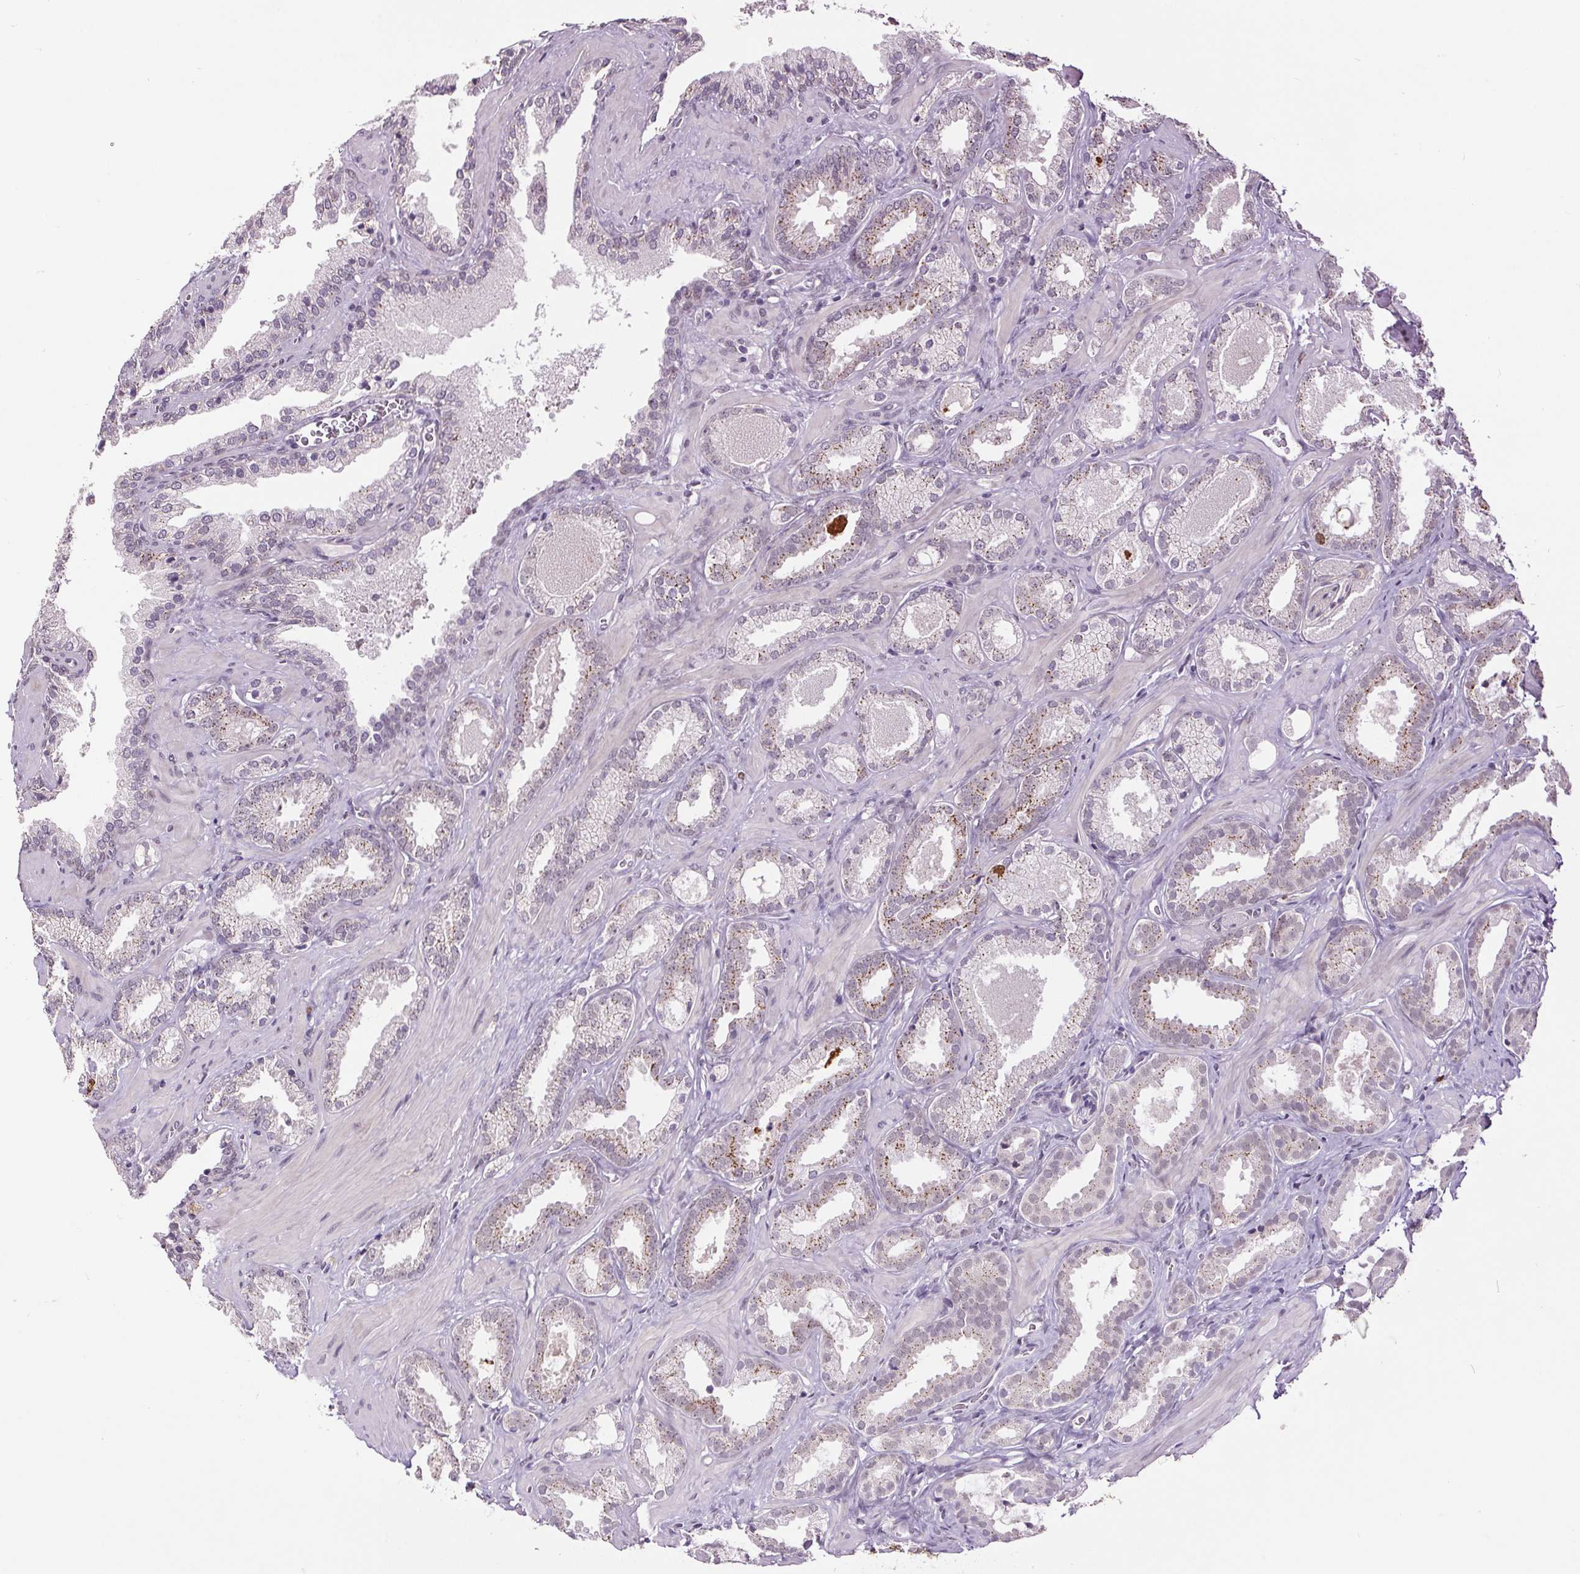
{"staining": {"intensity": "moderate", "quantity": "25%-75%", "location": "cytoplasmic/membranous"}, "tissue": "prostate cancer", "cell_type": "Tumor cells", "image_type": "cancer", "snomed": [{"axis": "morphology", "description": "Adenocarcinoma, Low grade"}, {"axis": "topography", "description": "Prostate"}], "caption": "Low-grade adenocarcinoma (prostate) tissue exhibits moderate cytoplasmic/membranous positivity in about 25%-75% of tumor cells, visualized by immunohistochemistry.", "gene": "CENPF", "patient": {"sex": "male", "age": 62}}